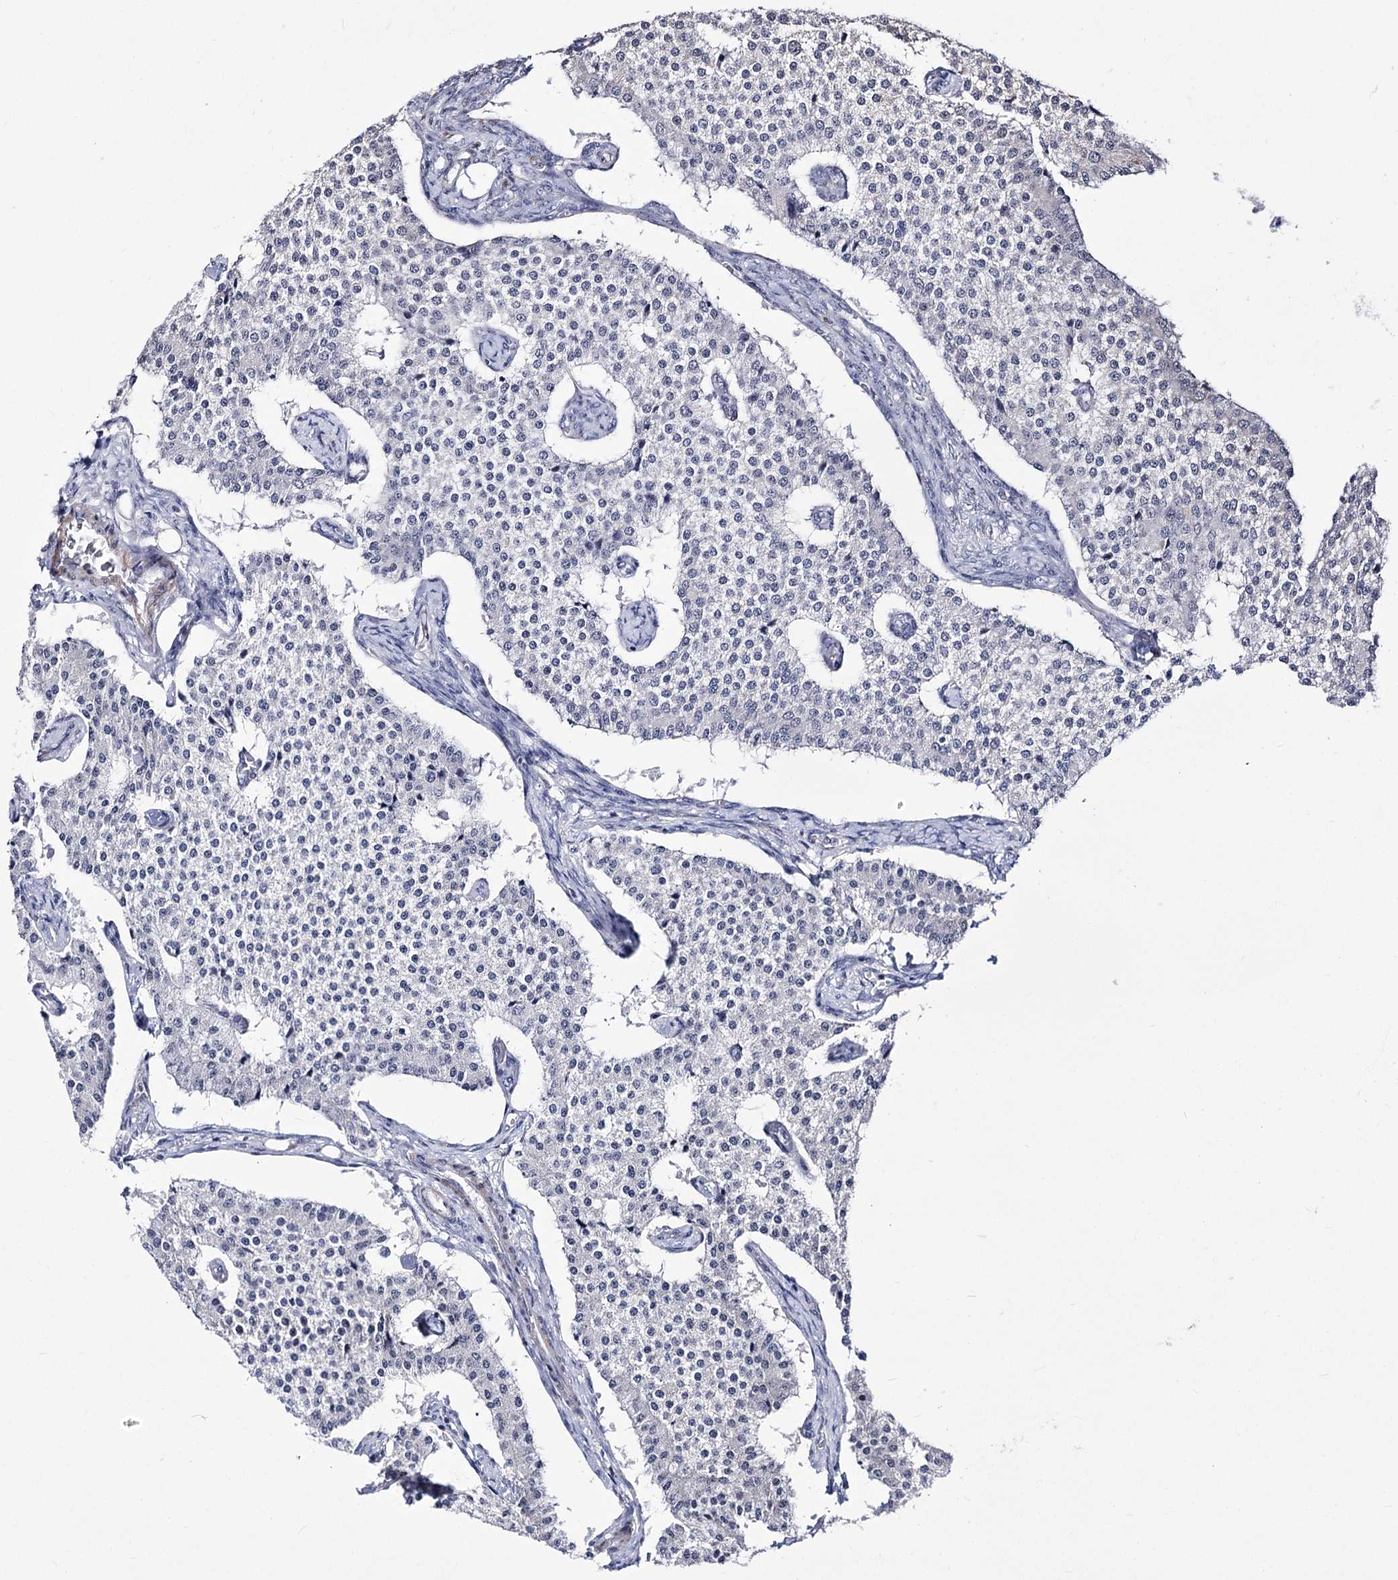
{"staining": {"intensity": "negative", "quantity": "none", "location": "none"}, "tissue": "carcinoid", "cell_type": "Tumor cells", "image_type": "cancer", "snomed": [{"axis": "morphology", "description": "Carcinoid, malignant, NOS"}, {"axis": "topography", "description": "Colon"}], "caption": "DAB (3,3'-diaminobenzidine) immunohistochemical staining of carcinoid shows no significant staining in tumor cells.", "gene": "PPRC1", "patient": {"sex": "female", "age": 52}}